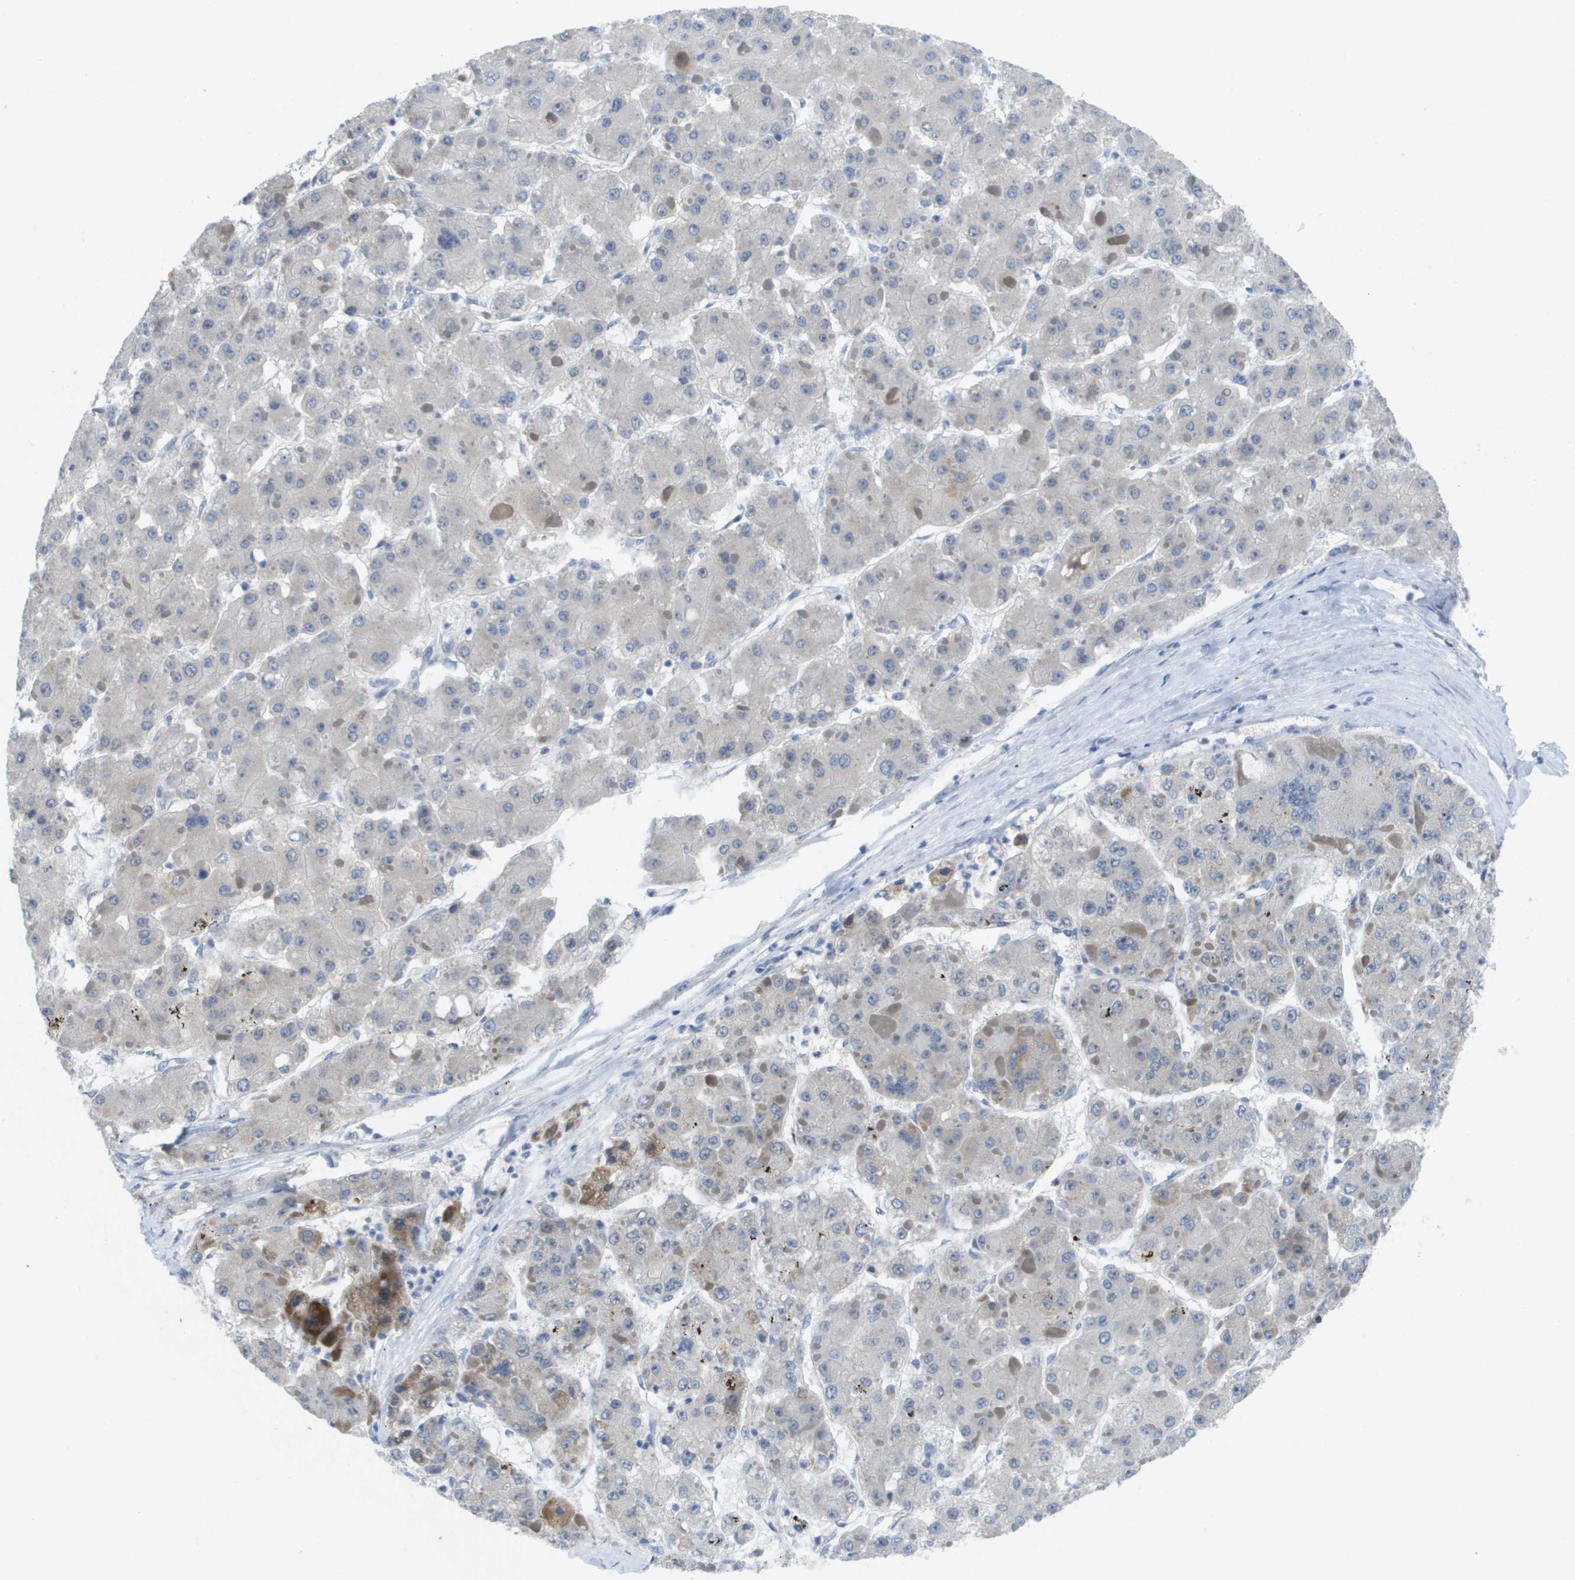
{"staining": {"intensity": "weak", "quantity": "<25%", "location": "cytoplasmic/membranous"}, "tissue": "liver cancer", "cell_type": "Tumor cells", "image_type": "cancer", "snomed": [{"axis": "morphology", "description": "Carcinoma, Hepatocellular, NOS"}, {"axis": "topography", "description": "Liver"}], "caption": "Hepatocellular carcinoma (liver) was stained to show a protein in brown. There is no significant staining in tumor cells.", "gene": "TMEM223", "patient": {"sex": "female", "age": 73}}